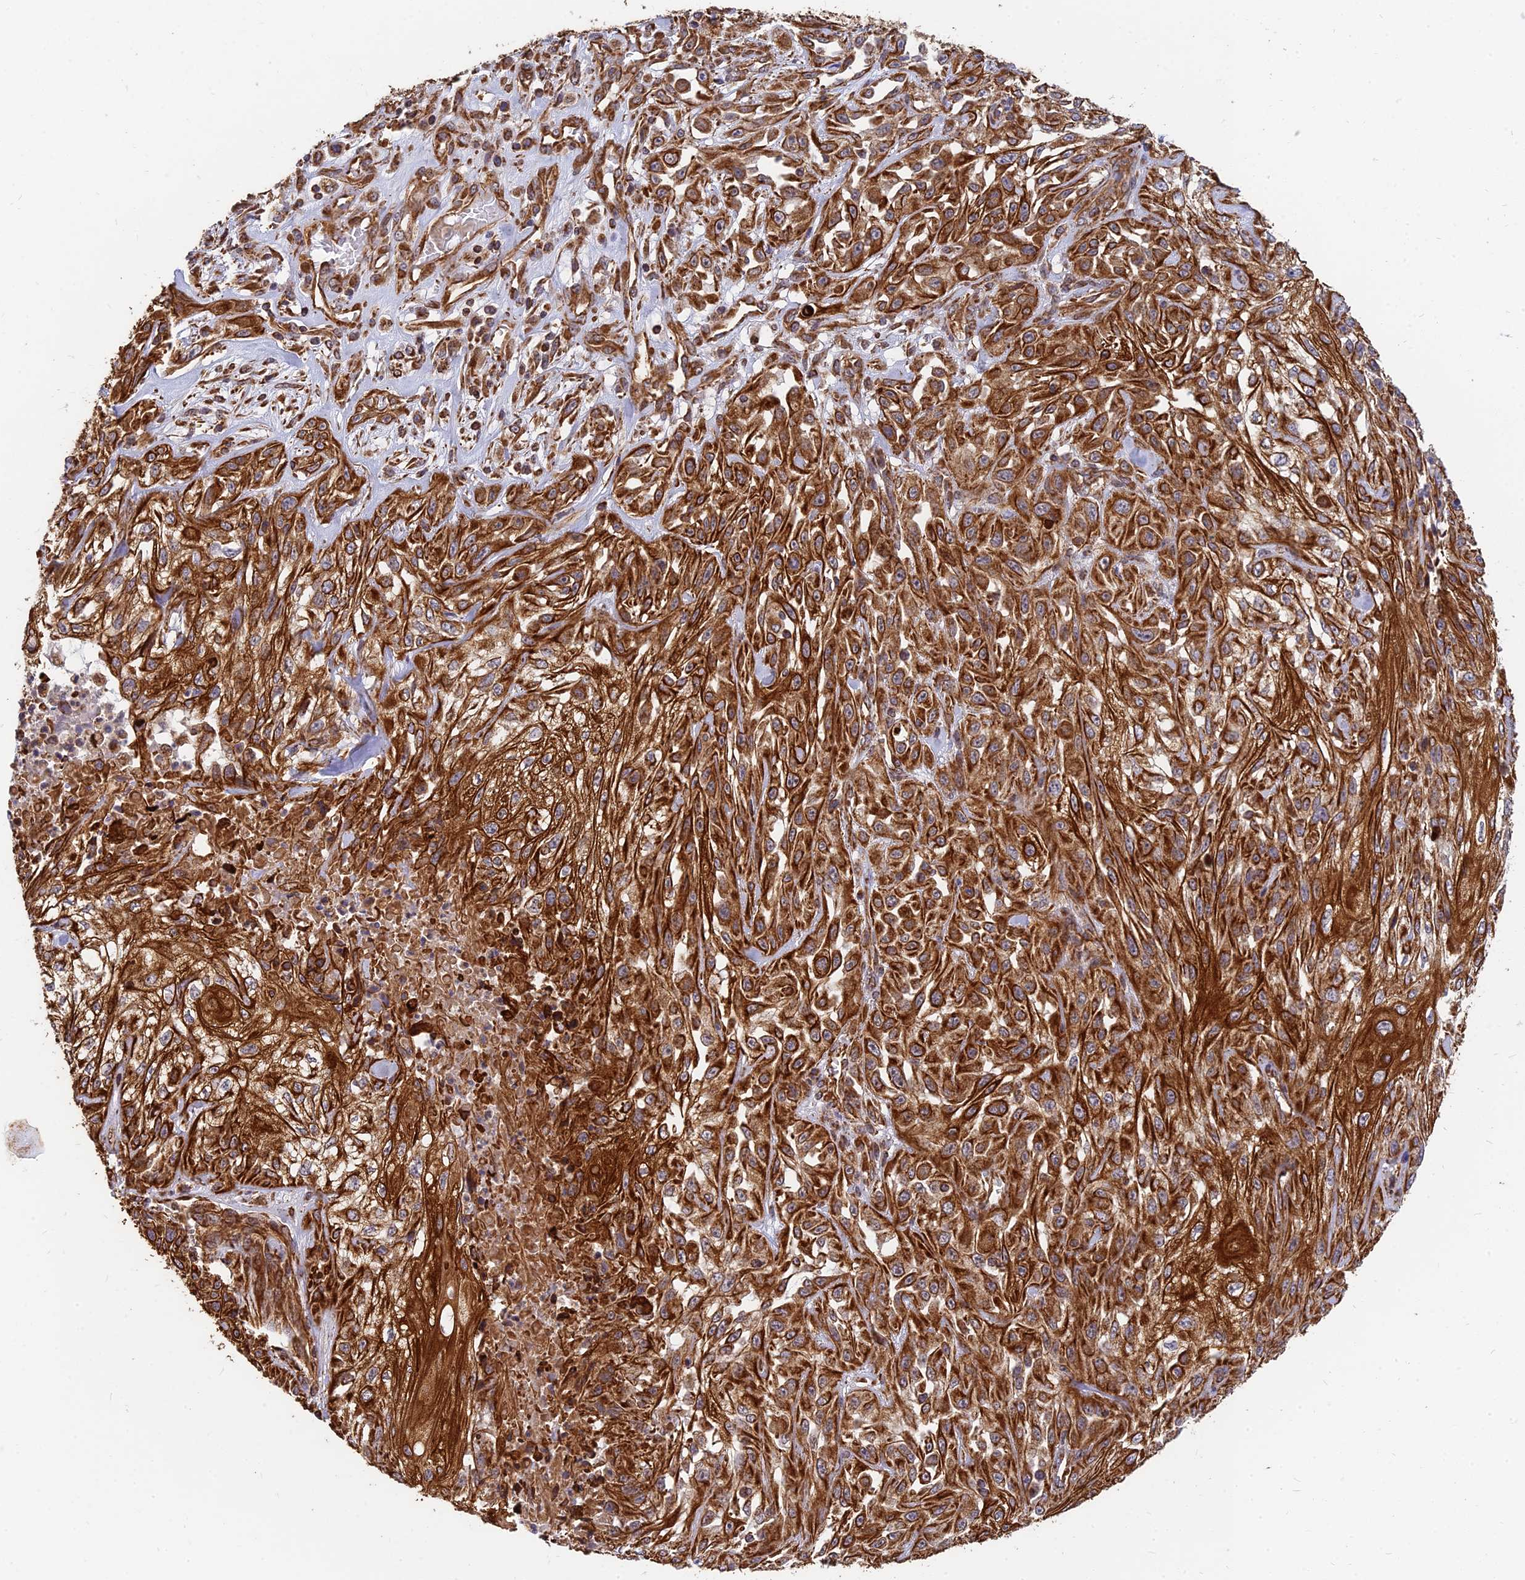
{"staining": {"intensity": "strong", "quantity": ">75%", "location": "cytoplasmic/membranous"}, "tissue": "skin cancer", "cell_type": "Tumor cells", "image_type": "cancer", "snomed": [{"axis": "morphology", "description": "Squamous cell carcinoma, NOS"}, {"axis": "morphology", "description": "Squamous cell carcinoma, metastatic, NOS"}, {"axis": "topography", "description": "Skin"}, {"axis": "topography", "description": "Lymph node"}], "caption": "Brown immunohistochemical staining in skin cancer shows strong cytoplasmic/membranous staining in approximately >75% of tumor cells. The staining is performed using DAB (3,3'-diaminobenzidine) brown chromogen to label protein expression. The nuclei are counter-stained blue using hematoxylin.", "gene": "DSTYK", "patient": {"sex": "male", "age": 75}}